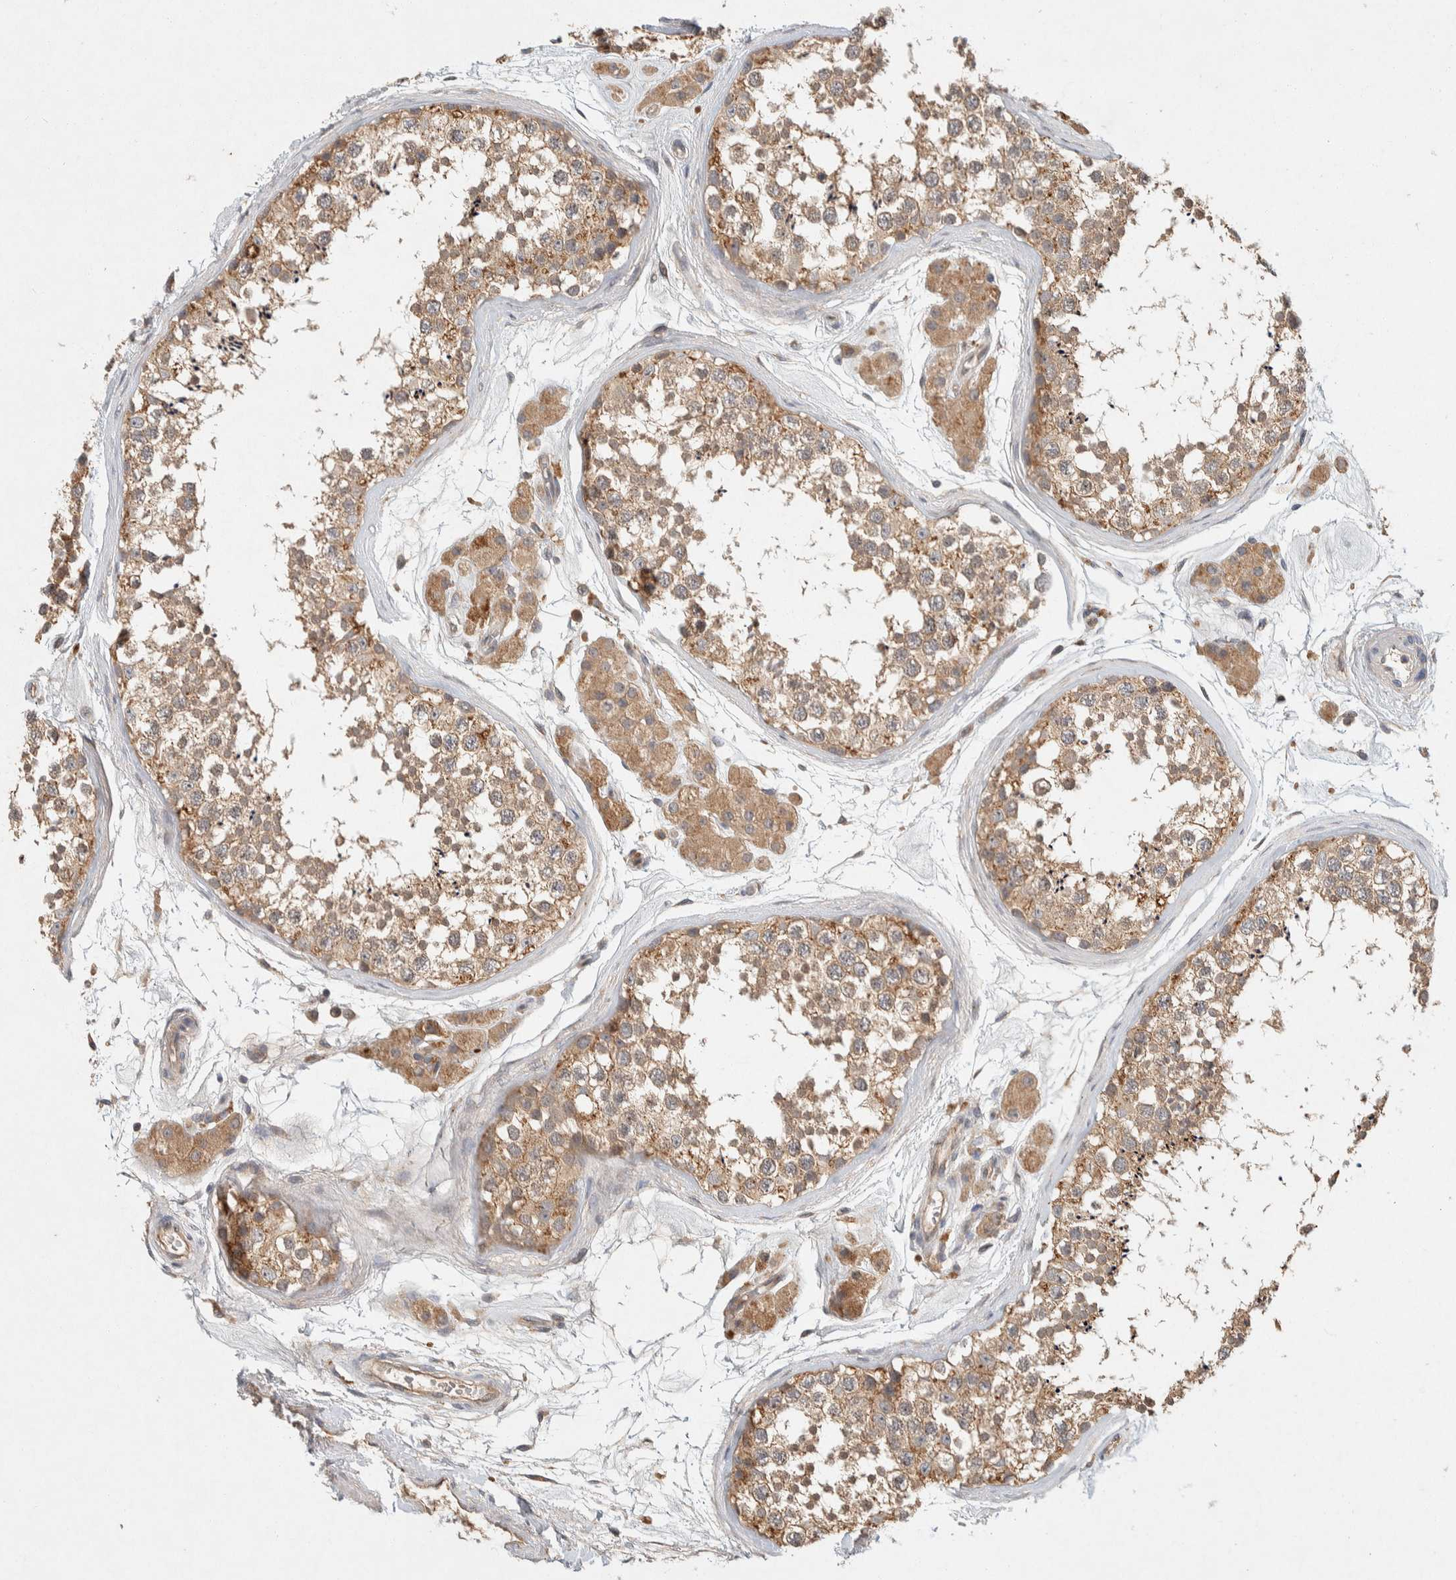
{"staining": {"intensity": "moderate", "quantity": ">75%", "location": "cytoplasmic/membranous"}, "tissue": "testis", "cell_type": "Cells in seminiferous ducts", "image_type": "normal", "snomed": [{"axis": "morphology", "description": "Normal tissue, NOS"}, {"axis": "topography", "description": "Testis"}], "caption": "Human testis stained with a brown dye demonstrates moderate cytoplasmic/membranous positive staining in about >75% of cells in seminiferous ducts.", "gene": "PXK", "patient": {"sex": "male", "age": 56}}